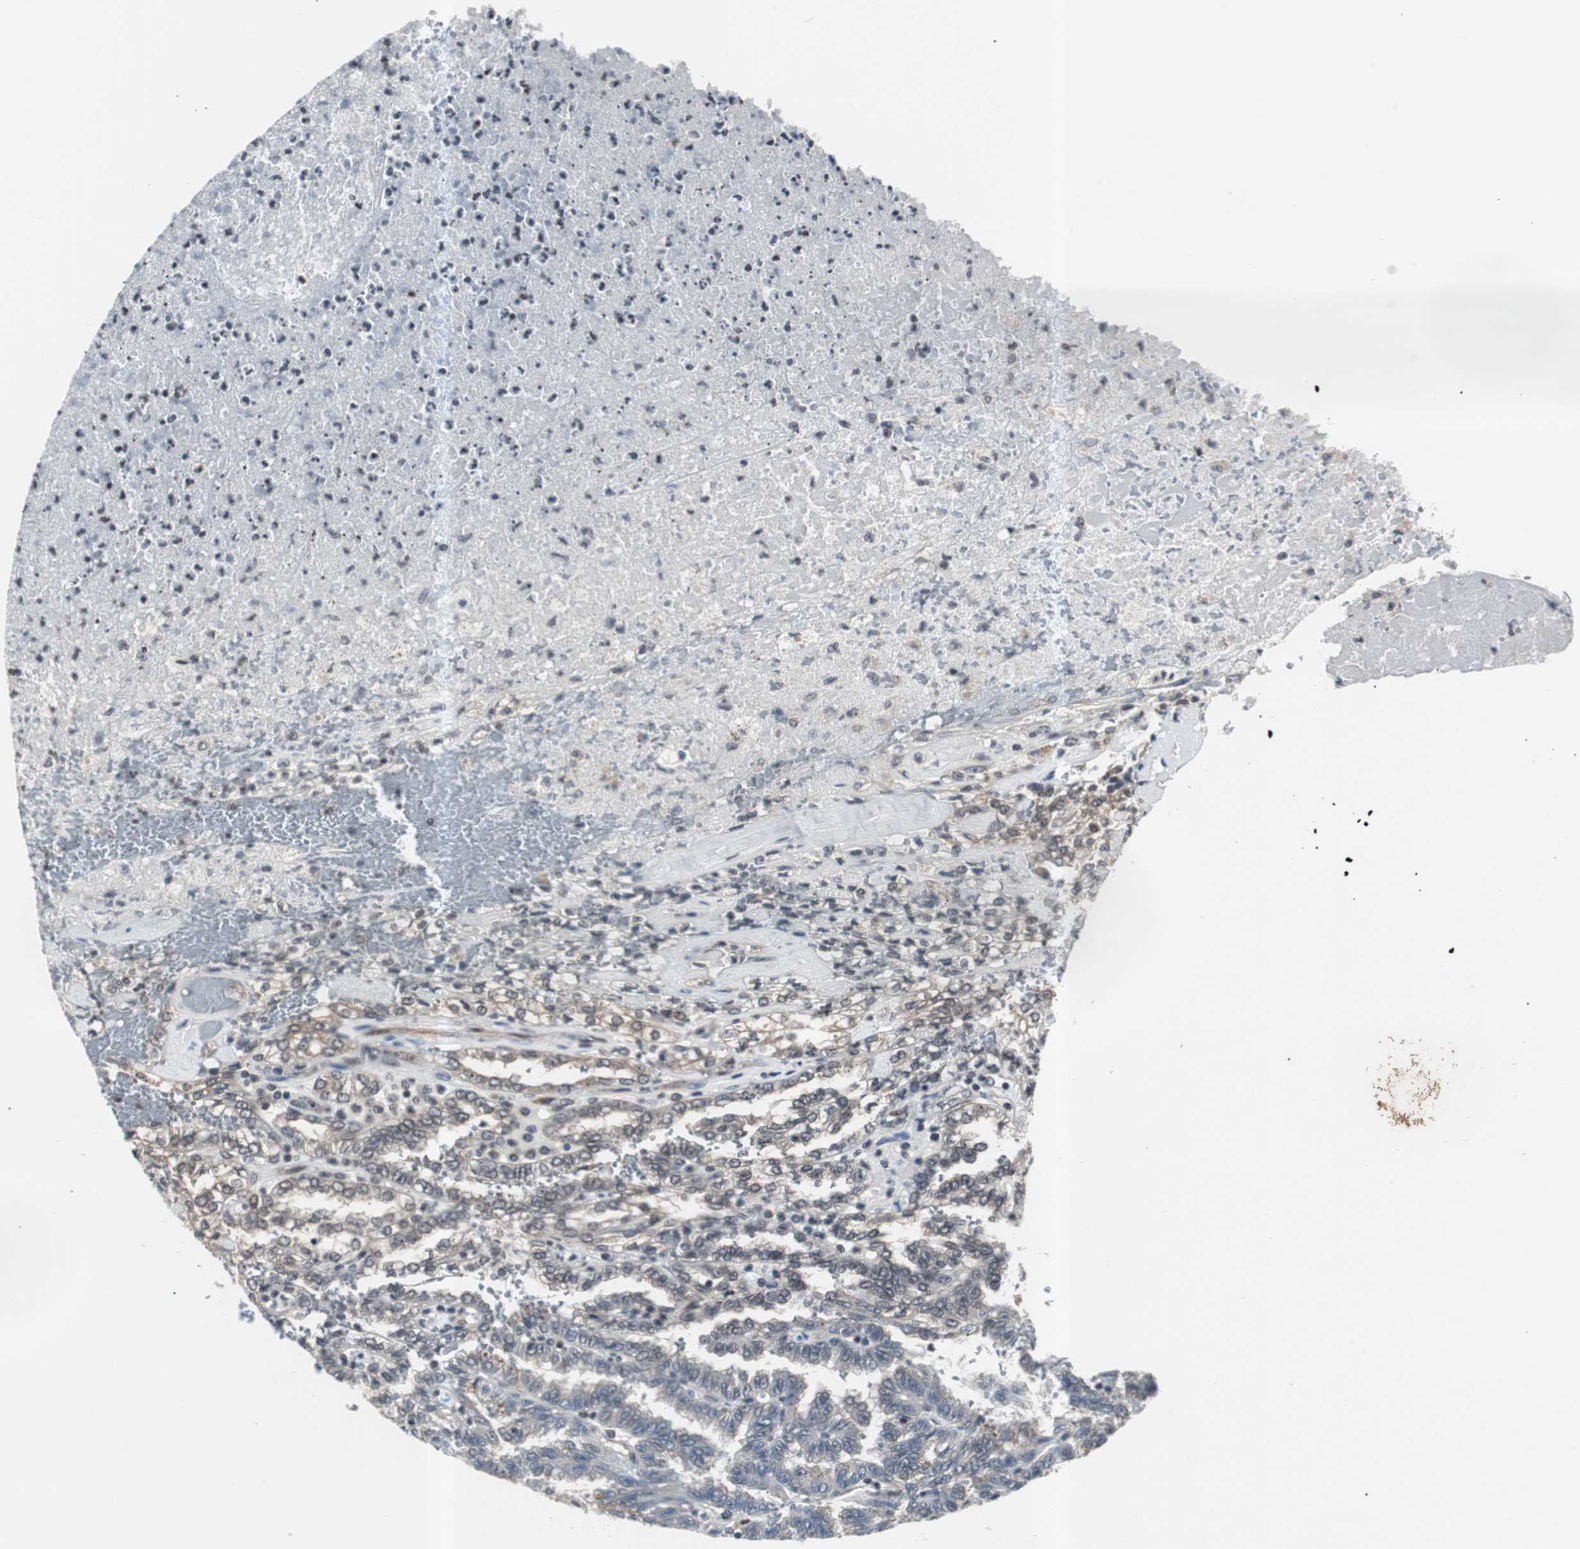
{"staining": {"intensity": "negative", "quantity": "none", "location": "none"}, "tissue": "renal cancer", "cell_type": "Tumor cells", "image_type": "cancer", "snomed": [{"axis": "morphology", "description": "Inflammation, NOS"}, {"axis": "morphology", "description": "Adenocarcinoma, NOS"}, {"axis": "topography", "description": "Kidney"}], "caption": "IHC image of renal cancer (adenocarcinoma) stained for a protein (brown), which displays no positivity in tumor cells.", "gene": "SMAD1", "patient": {"sex": "male", "age": 68}}